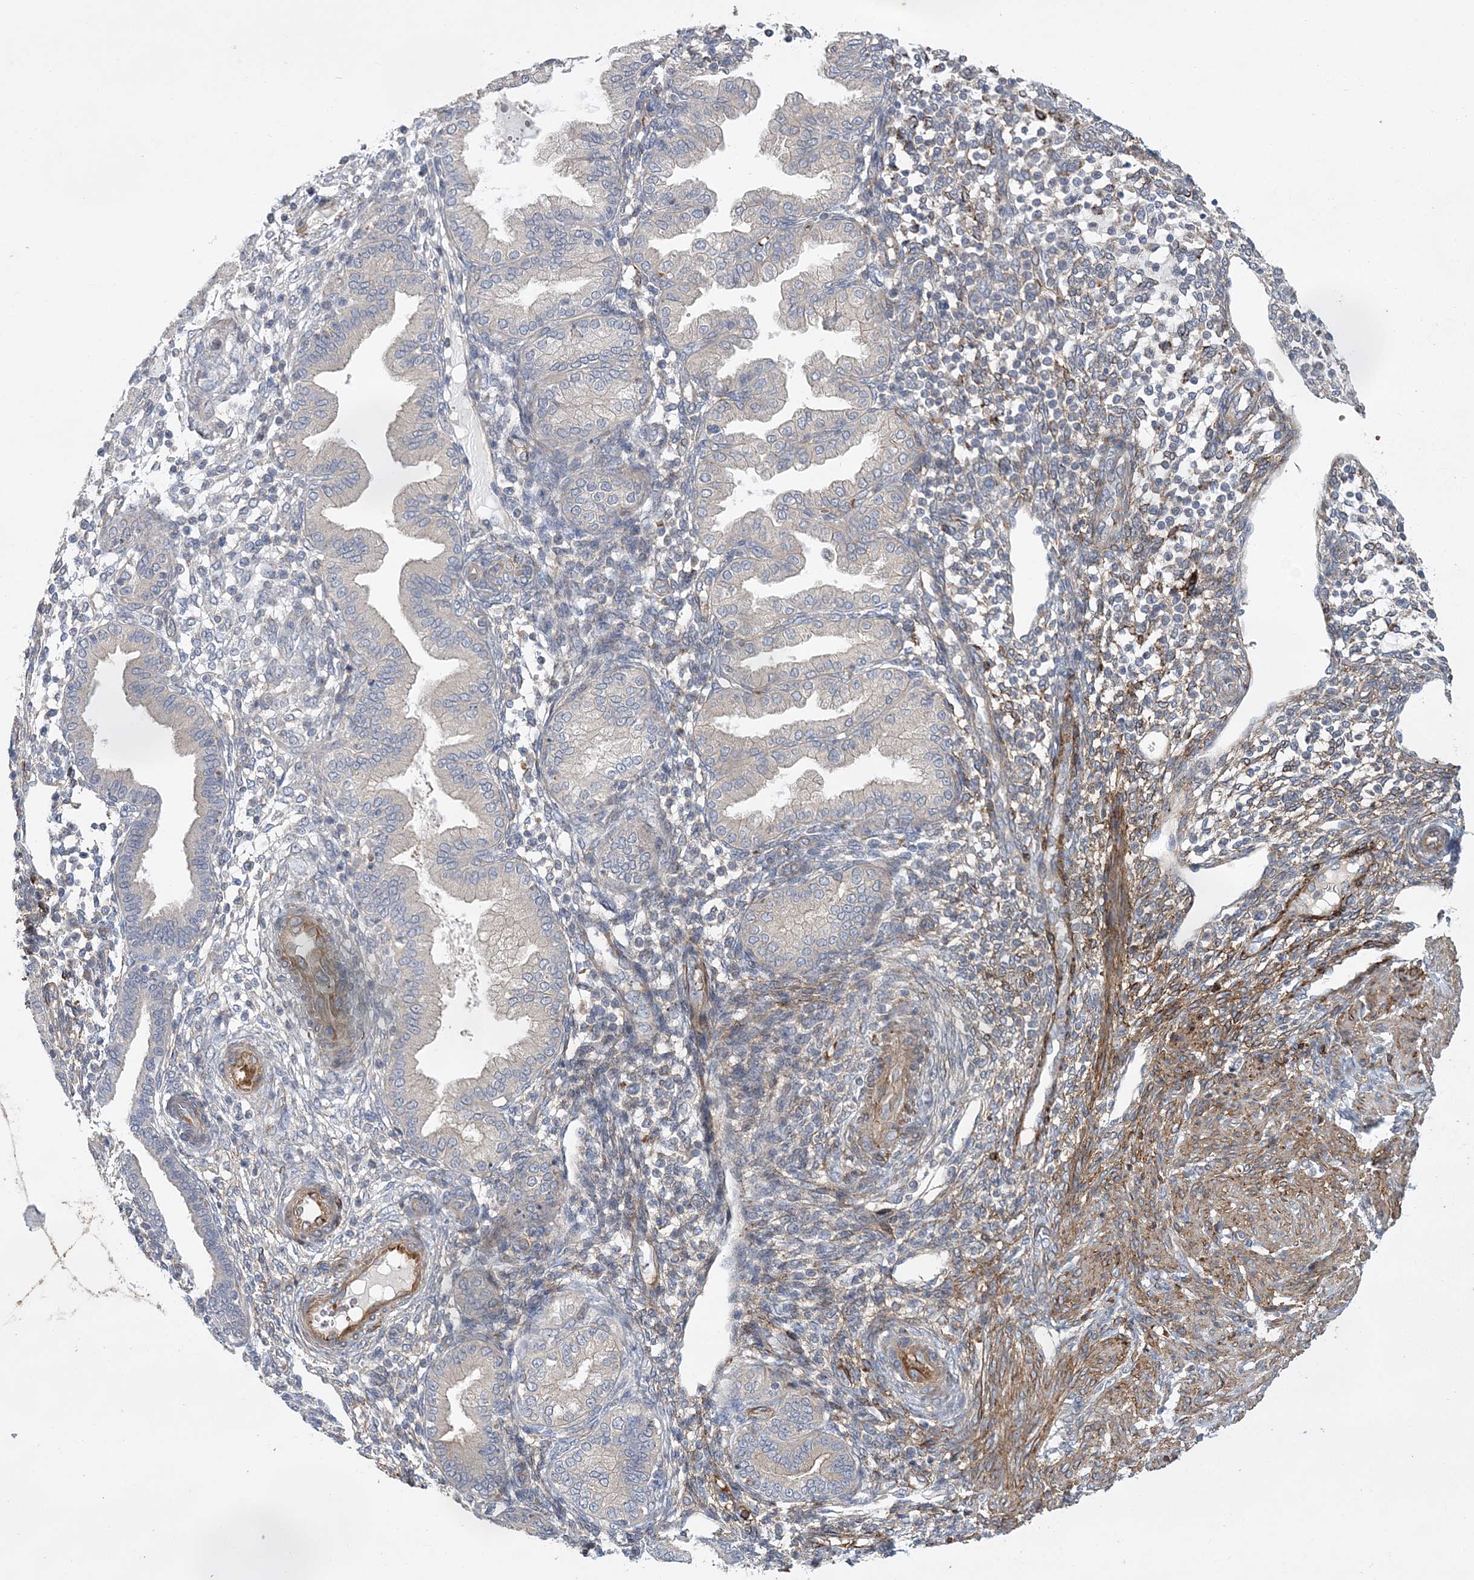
{"staining": {"intensity": "moderate", "quantity": "<25%", "location": "cytoplasmic/membranous"}, "tissue": "endometrium", "cell_type": "Cells in endometrial stroma", "image_type": "normal", "snomed": [{"axis": "morphology", "description": "Normal tissue, NOS"}, {"axis": "topography", "description": "Endometrium"}], "caption": "IHC of unremarkable human endometrium shows low levels of moderate cytoplasmic/membranous staining in about <25% of cells in endometrial stroma.", "gene": "CALN1", "patient": {"sex": "female", "age": 53}}